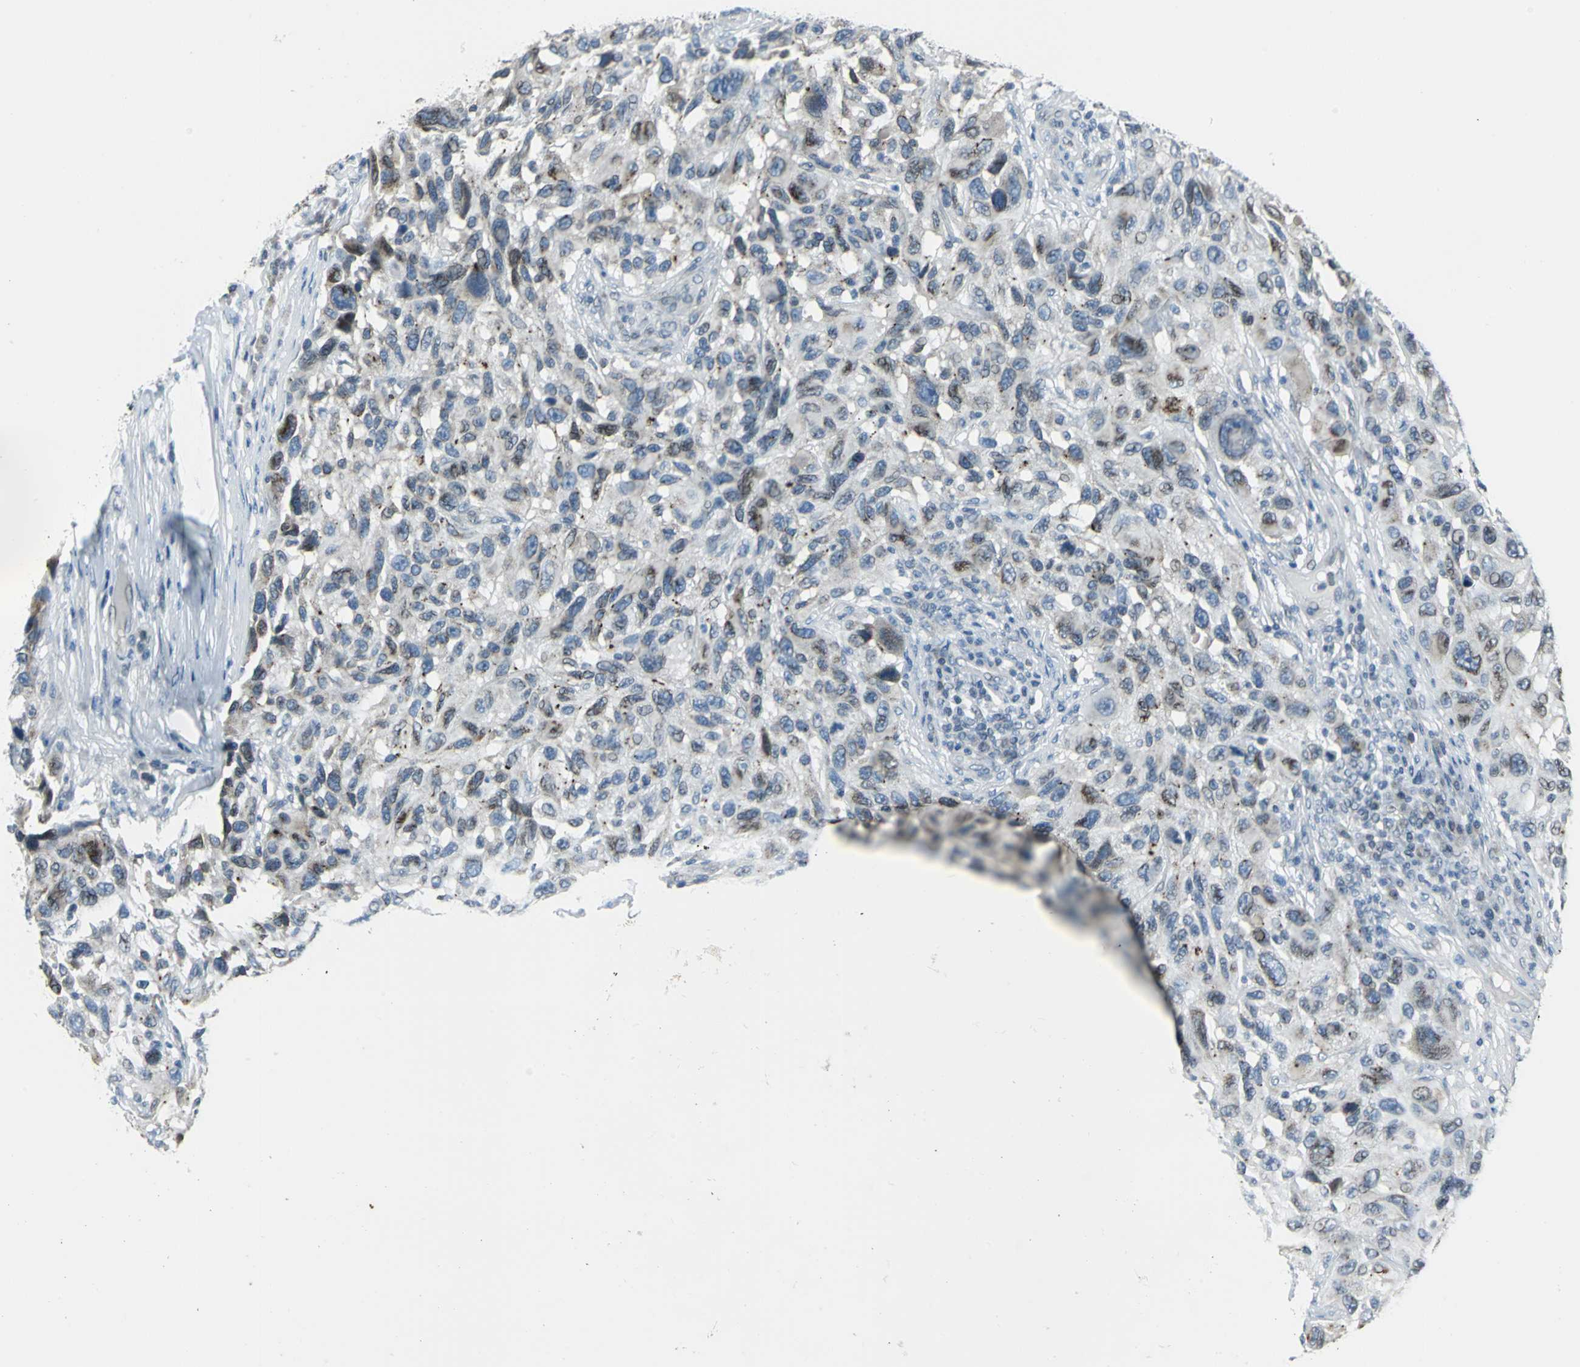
{"staining": {"intensity": "moderate", "quantity": ">75%", "location": "cytoplasmic/membranous,nuclear"}, "tissue": "melanoma", "cell_type": "Tumor cells", "image_type": "cancer", "snomed": [{"axis": "morphology", "description": "Malignant melanoma, NOS"}, {"axis": "topography", "description": "Skin"}], "caption": "IHC (DAB) staining of human malignant melanoma displays moderate cytoplasmic/membranous and nuclear protein expression in approximately >75% of tumor cells. The protein of interest is stained brown, and the nuclei are stained in blue (DAB (3,3'-diaminobenzidine) IHC with brightfield microscopy, high magnification).", "gene": "SNUPN", "patient": {"sex": "male", "age": 53}}